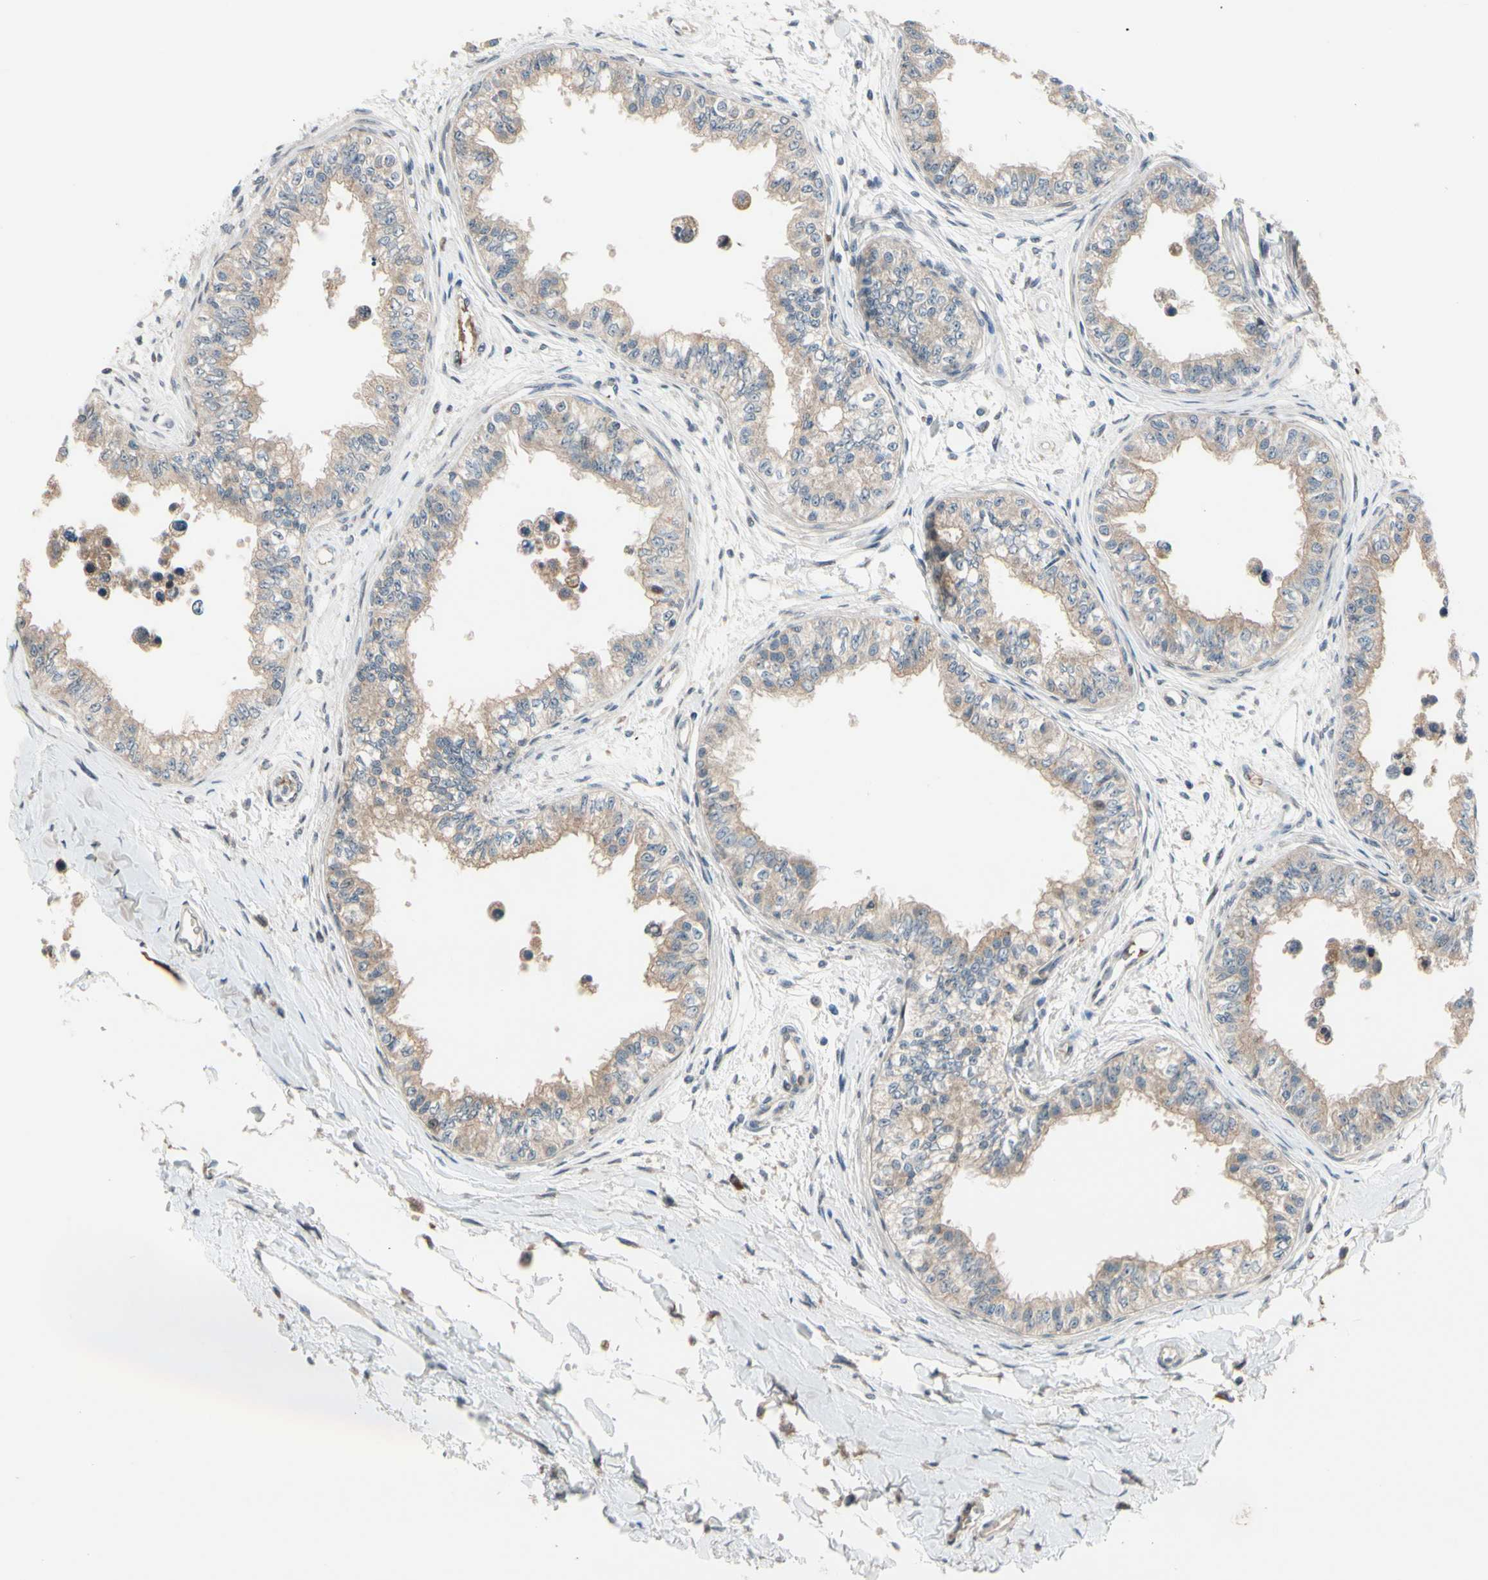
{"staining": {"intensity": "moderate", "quantity": ">75%", "location": "cytoplasmic/membranous"}, "tissue": "epididymis", "cell_type": "Glandular cells", "image_type": "normal", "snomed": [{"axis": "morphology", "description": "Normal tissue, NOS"}, {"axis": "morphology", "description": "Adenocarcinoma, metastatic, NOS"}, {"axis": "topography", "description": "Testis"}, {"axis": "topography", "description": "Epididymis"}], "caption": "Immunohistochemistry (IHC) staining of normal epididymis, which shows medium levels of moderate cytoplasmic/membranous expression in approximately >75% of glandular cells indicating moderate cytoplasmic/membranous protein staining. The staining was performed using DAB (brown) for protein detection and nuclei were counterstained in hematoxylin (blue).", "gene": "SNX29", "patient": {"sex": "male", "age": 26}}